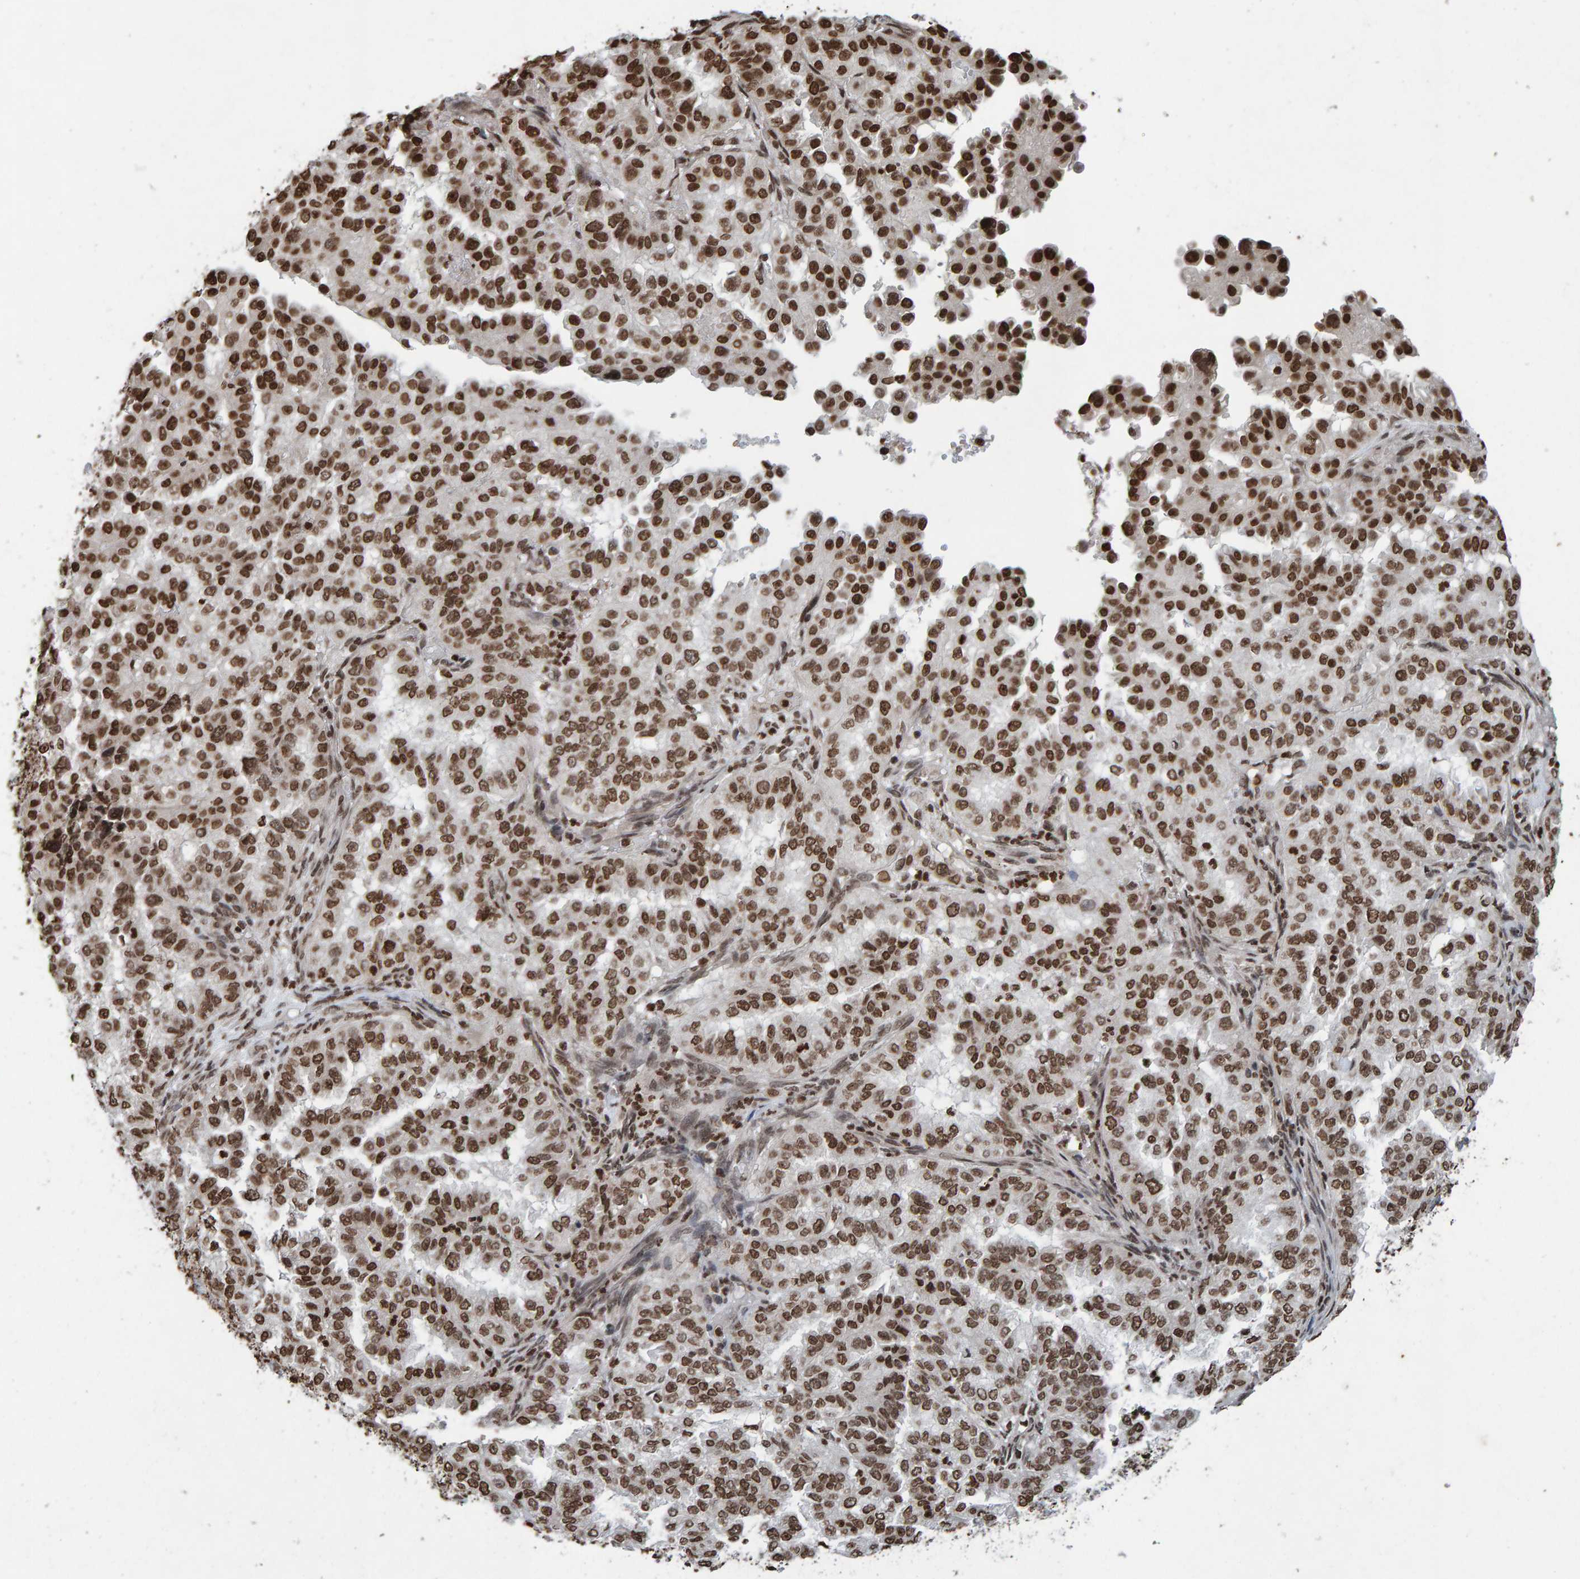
{"staining": {"intensity": "strong", "quantity": ">75%", "location": "nuclear"}, "tissue": "endometrial cancer", "cell_type": "Tumor cells", "image_type": "cancer", "snomed": [{"axis": "morphology", "description": "Adenocarcinoma, NOS"}, {"axis": "topography", "description": "Endometrium"}], "caption": "Adenocarcinoma (endometrial) stained with a brown dye displays strong nuclear positive positivity in about >75% of tumor cells.", "gene": "H2AZ1", "patient": {"sex": "female", "age": 85}}